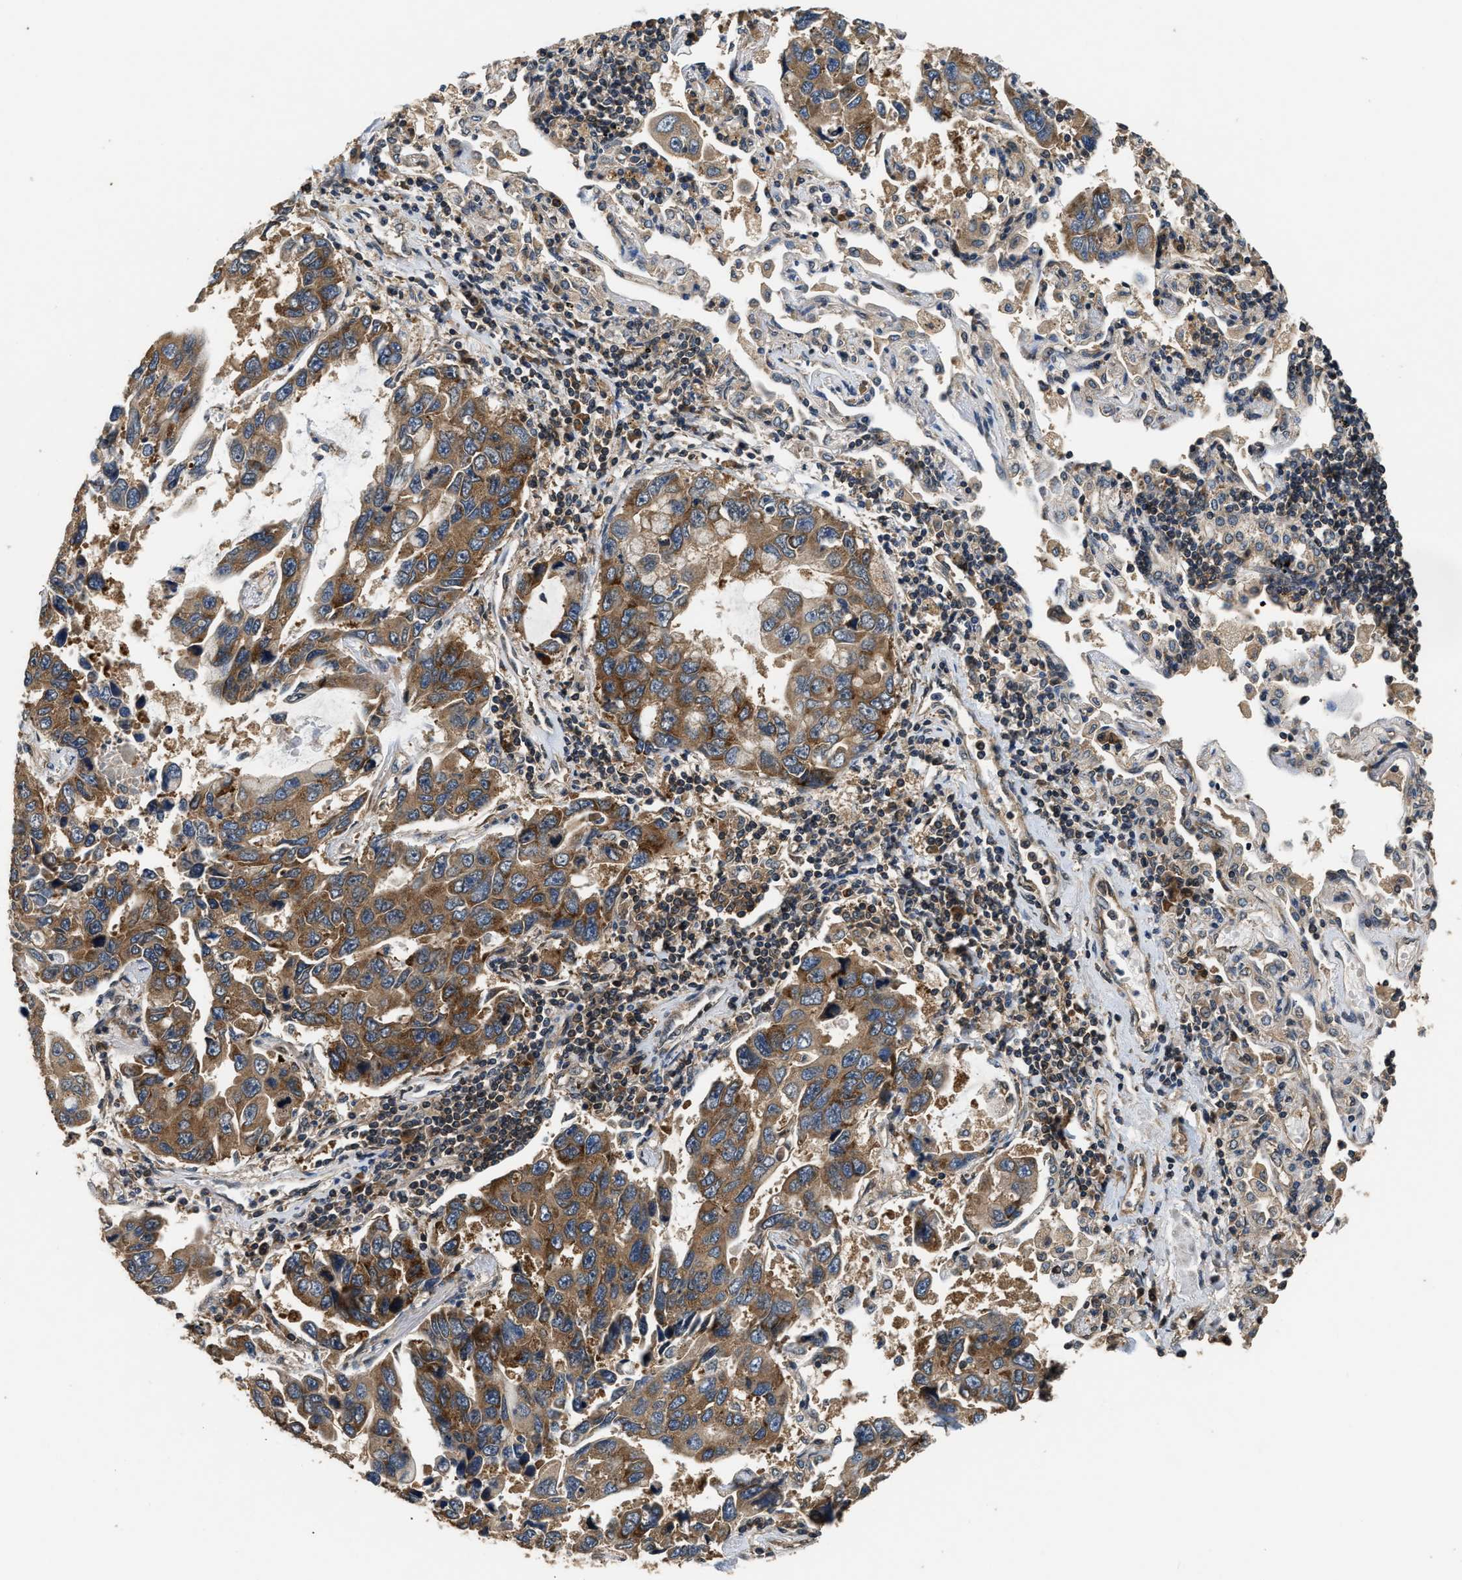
{"staining": {"intensity": "moderate", "quantity": ">75%", "location": "cytoplasmic/membranous"}, "tissue": "lung cancer", "cell_type": "Tumor cells", "image_type": "cancer", "snomed": [{"axis": "morphology", "description": "Adenocarcinoma, NOS"}, {"axis": "topography", "description": "Lung"}], "caption": "Lung cancer stained with a brown dye shows moderate cytoplasmic/membranous positive positivity in approximately >75% of tumor cells.", "gene": "DNAJC2", "patient": {"sex": "male", "age": 64}}